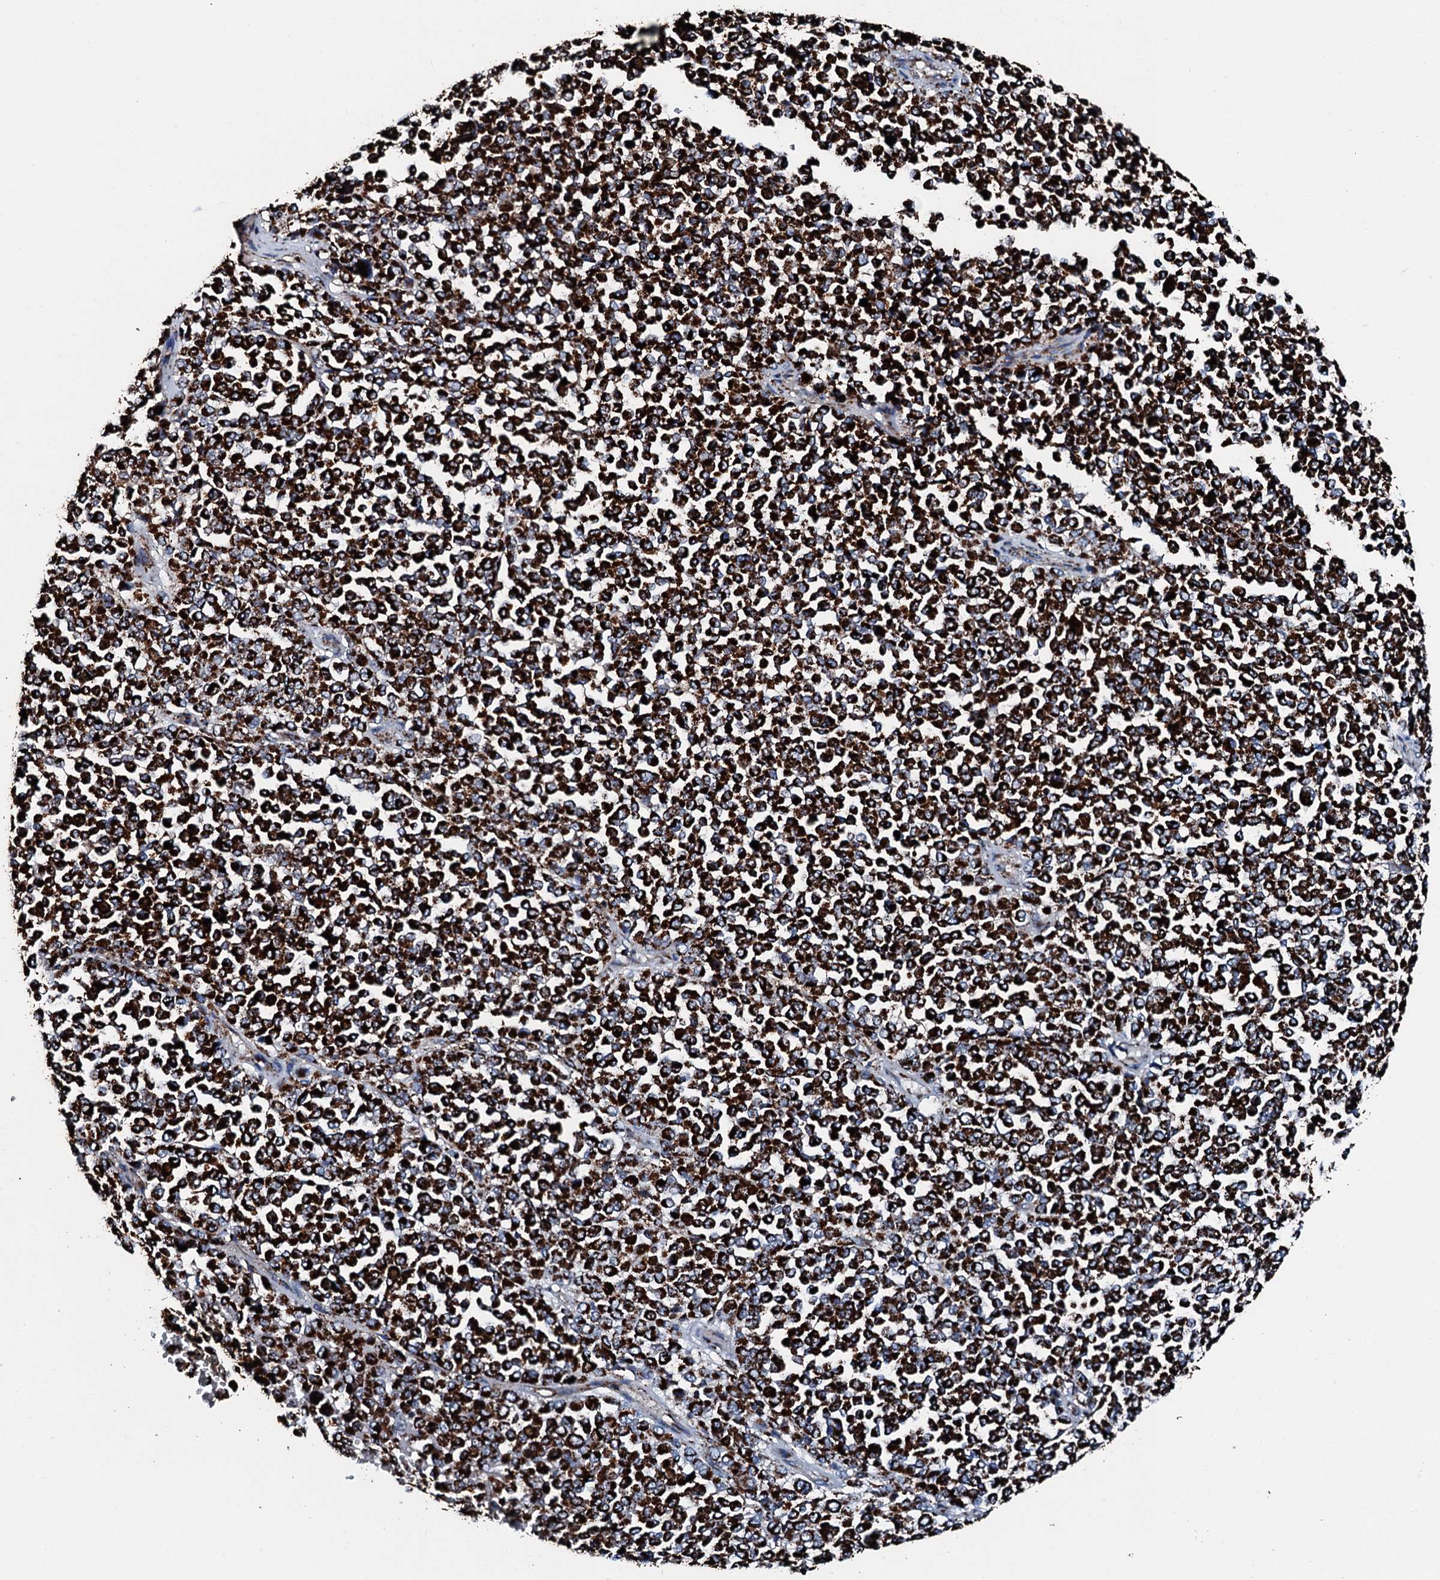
{"staining": {"intensity": "strong", "quantity": ">75%", "location": "cytoplasmic/membranous"}, "tissue": "melanoma", "cell_type": "Tumor cells", "image_type": "cancer", "snomed": [{"axis": "morphology", "description": "Malignant melanoma, Metastatic site"}, {"axis": "topography", "description": "Pancreas"}], "caption": "High-magnification brightfield microscopy of melanoma stained with DAB (3,3'-diaminobenzidine) (brown) and counterstained with hematoxylin (blue). tumor cells exhibit strong cytoplasmic/membranous staining is present in approximately>75% of cells. The staining was performed using DAB, with brown indicating positive protein expression. Nuclei are stained blue with hematoxylin.", "gene": "HADH", "patient": {"sex": "female", "age": 30}}